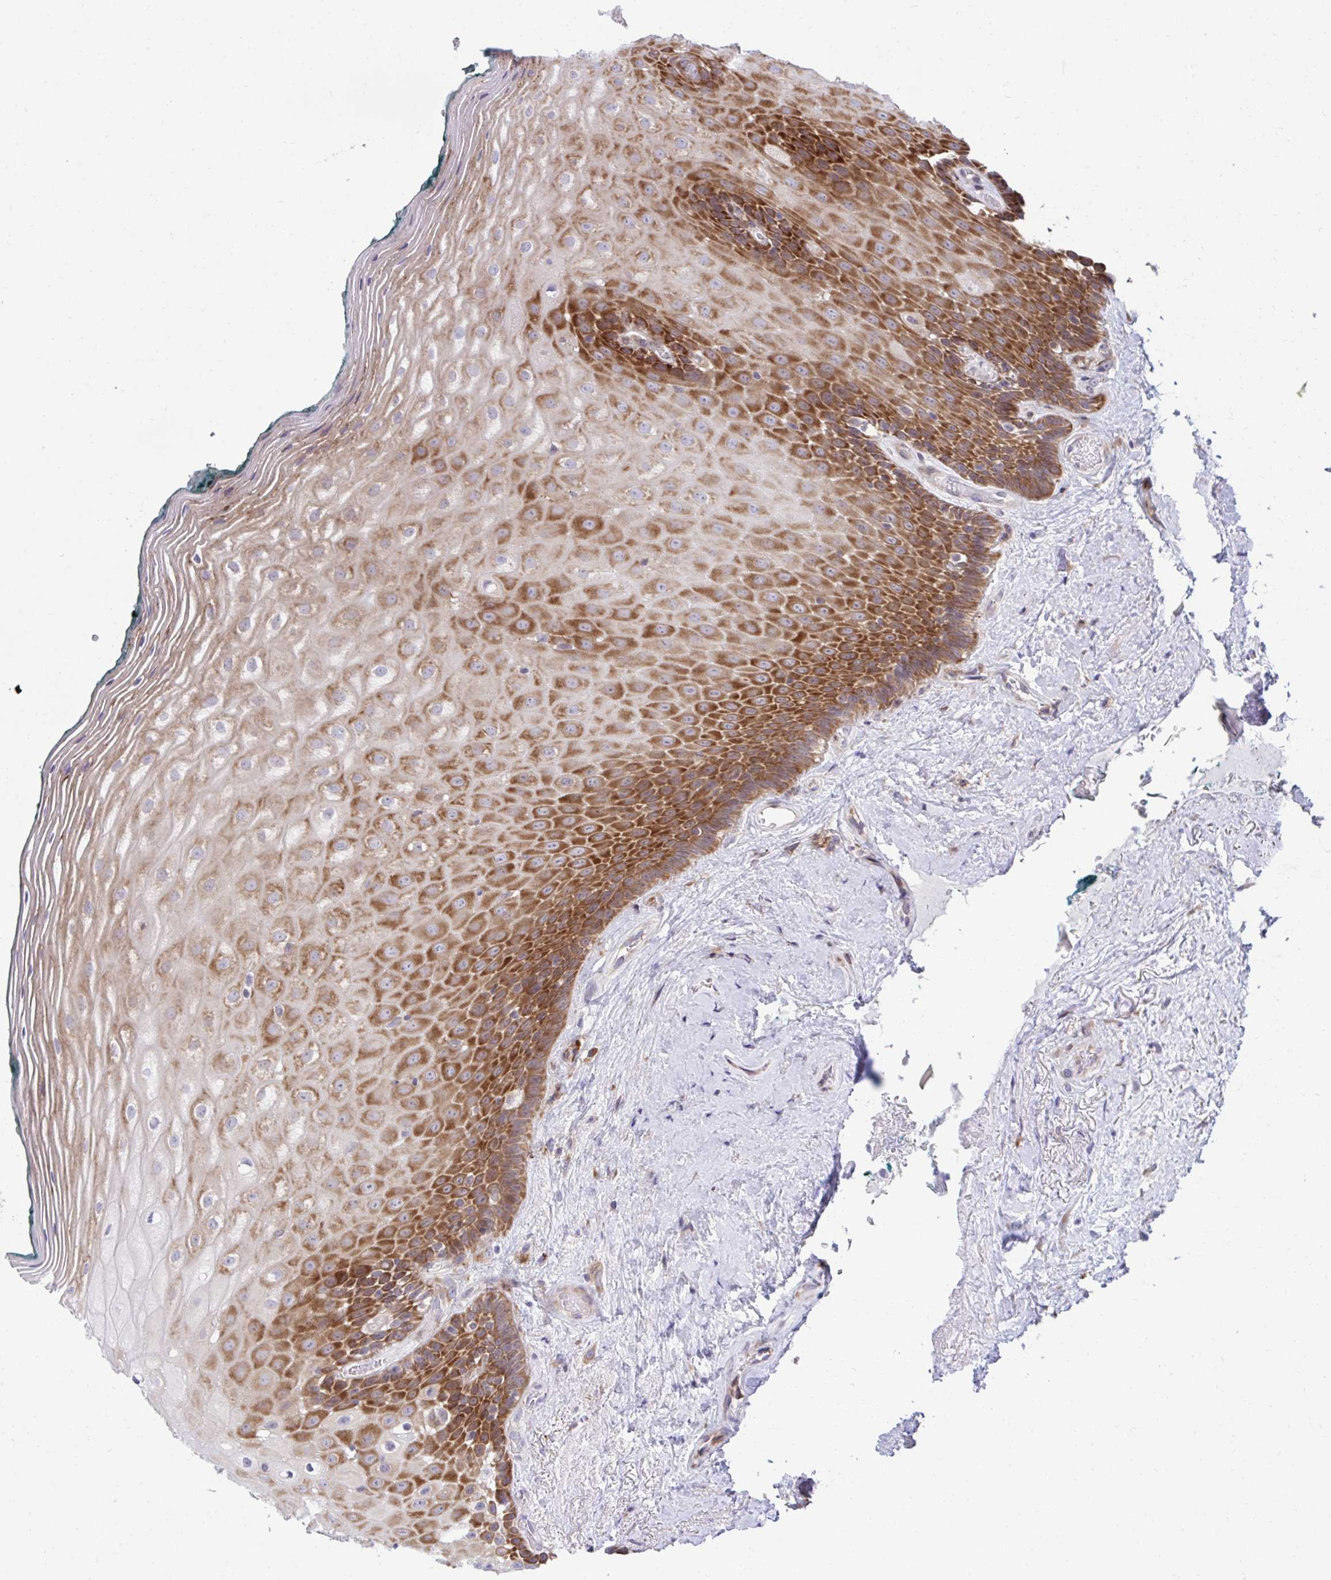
{"staining": {"intensity": "strong", "quantity": ">75%", "location": "cytoplasmic/membranous"}, "tissue": "oral mucosa", "cell_type": "Squamous epithelial cells", "image_type": "normal", "snomed": [{"axis": "morphology", "description": "Normal tissue, NOS"}, {"axis": "morphology", "description": "Squamous cell carcinoma, NOS"}, {"axis": "topography", "description": "Oral tissue"}, {"axis": "topography", "description": "Head-Neck"}], "caption": "The micrograph shows a brown stain indicating the presence of a protein in the cytoplasmic/membranous of squamous epithelial cells in oral mucosa. (DAB = brown stain, brightfield microscopy at high magnification).", "gene": "RPS15", "patient": {"sex": "male", "age": 64}}